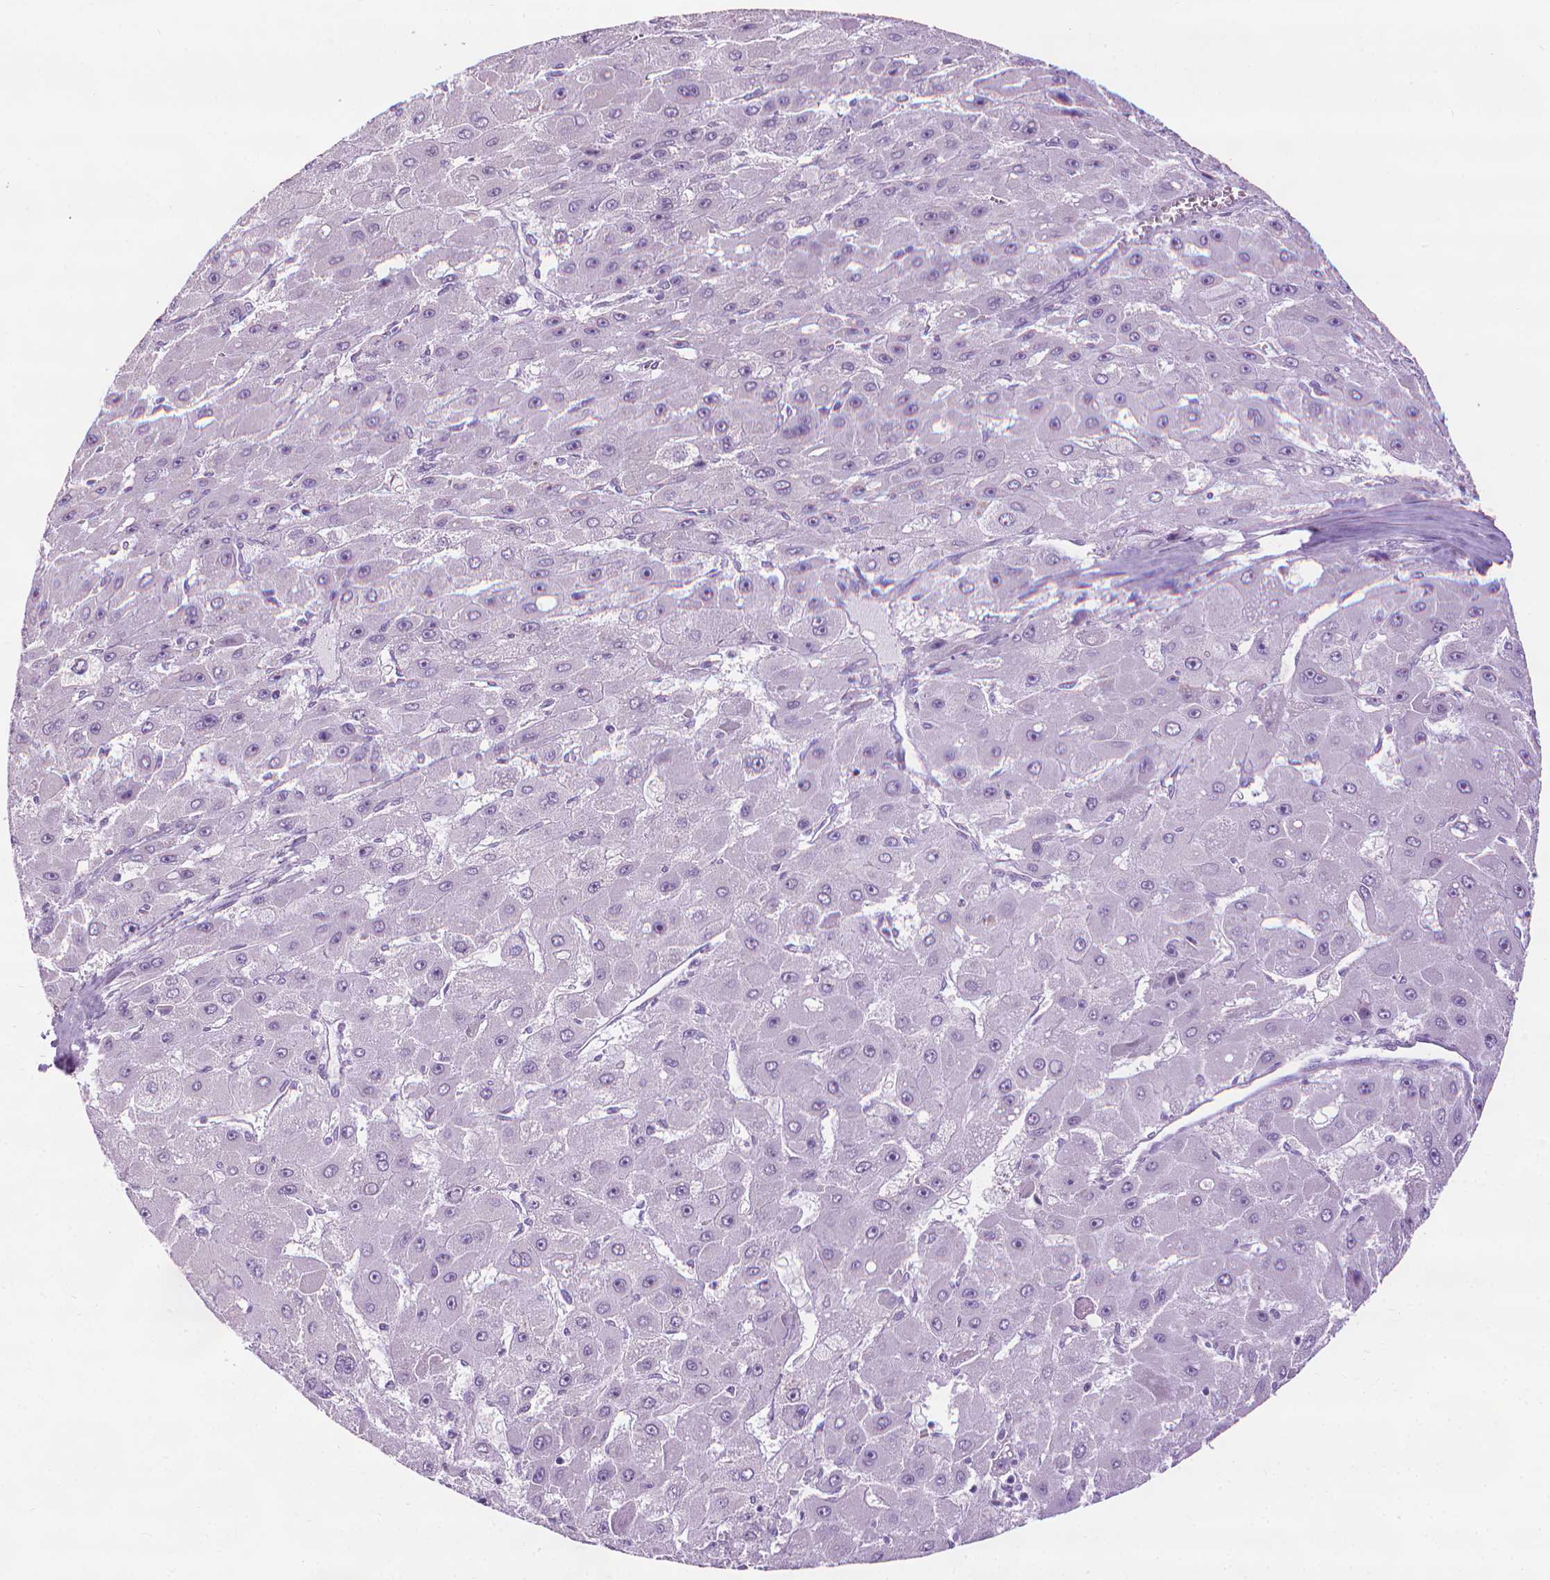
{"staining": {"intensity": "negative", "quantity": "none", "location": "none"}, "tissue": "liver cancer", "cell_type": "Tumor cells", "image_type": "cancer", "snomed": [{"axis": "morphology", "description": "Carcinoma, Hepatocellular, NOS"}, {"axis": "topography", "description": "Liver"}], "caption": "Tumor cells are negative for brown protein staining in hepatocellular carcinoma (liver).", "gene": "DNAI7", "patient": {"sex": "female", "age": 25}}